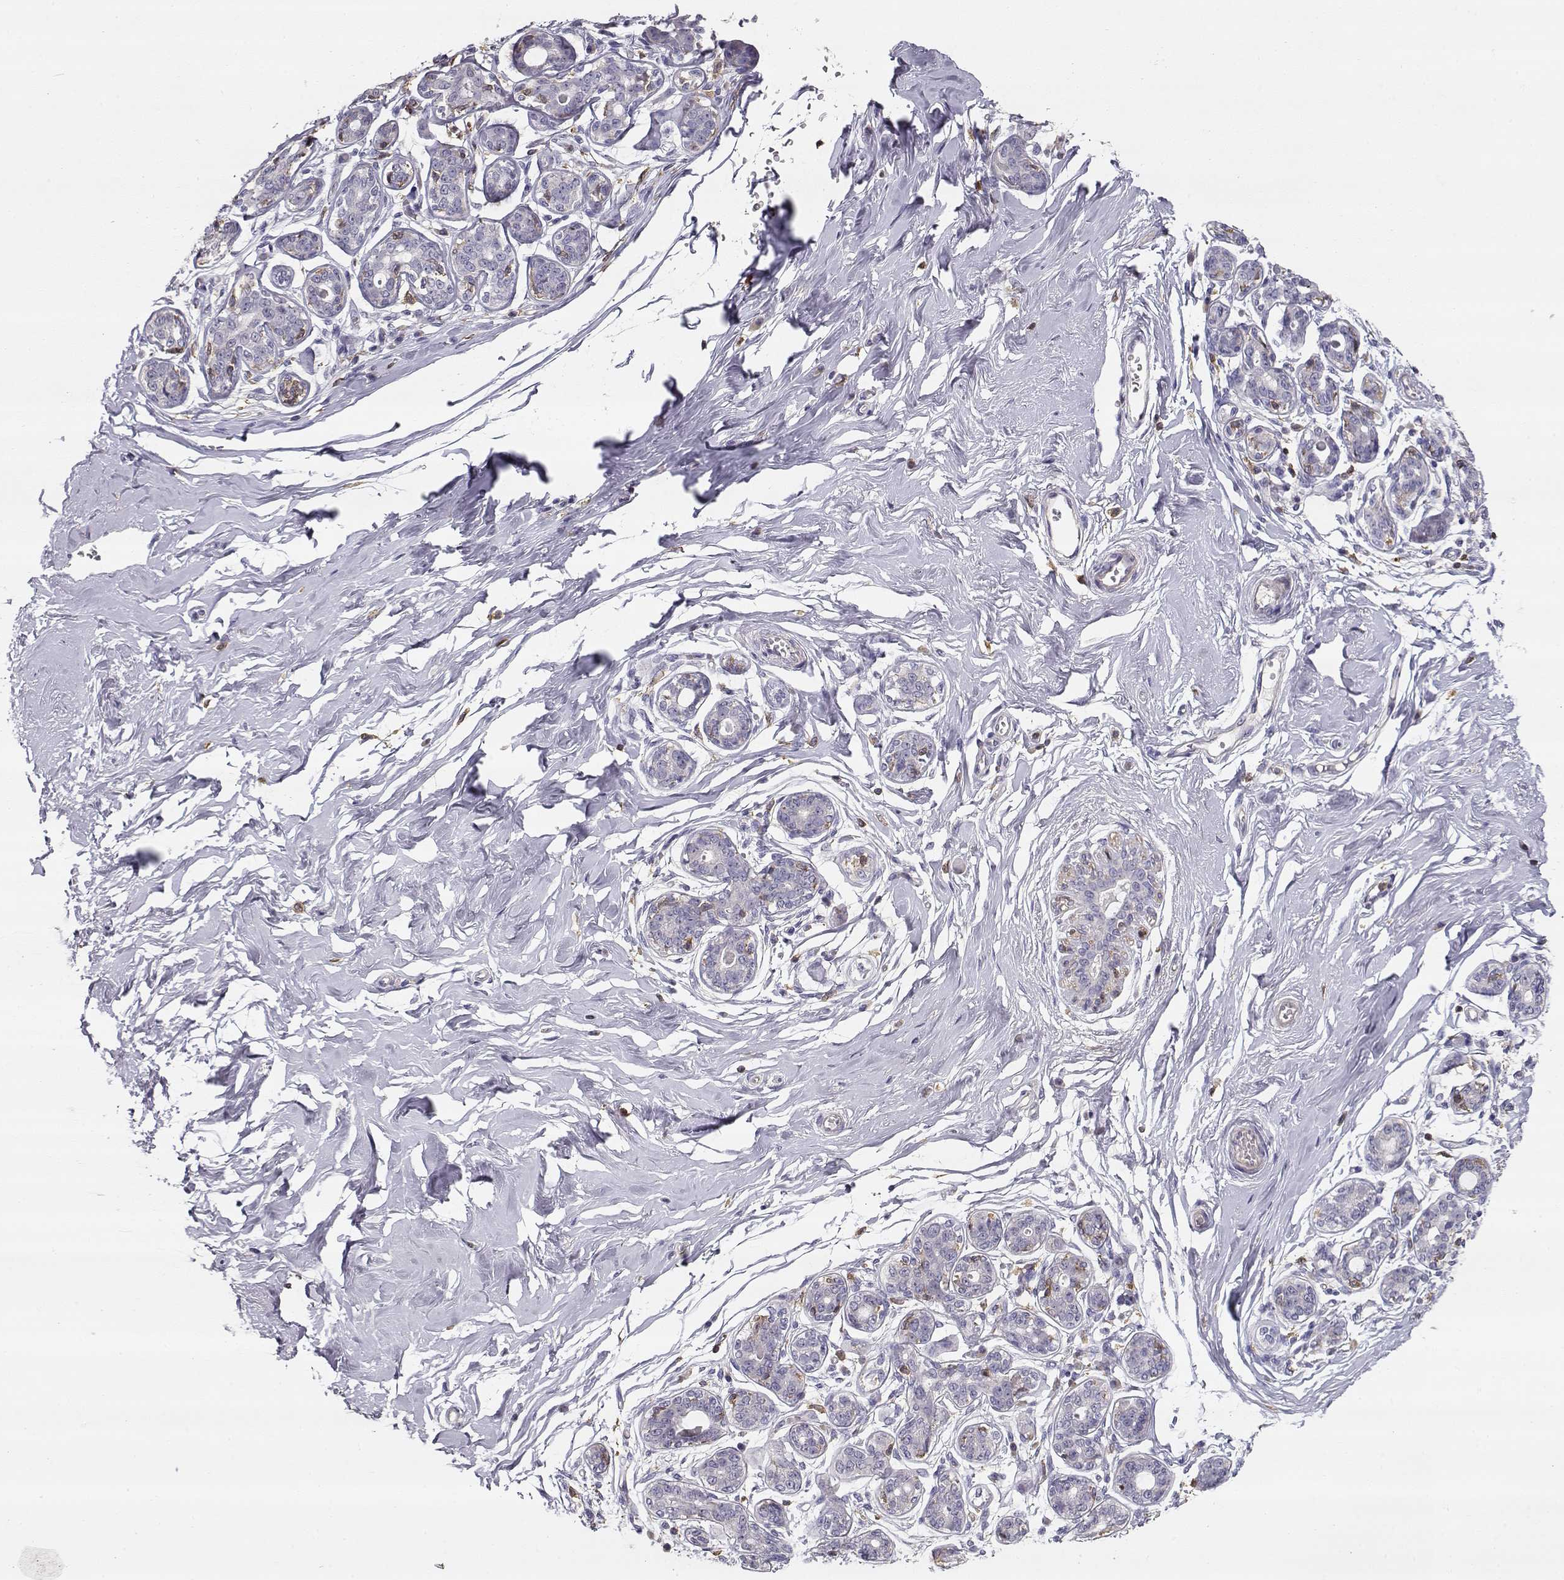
{"staining": {"intensity": "negative", "quantity": "none", "location": "none"}, "tissue": "breast", "cell_type": "Adipocytes", "image_type": "normal", "snomed": [{"axis": "morphology", "description": "Normal tissue, NOS"}, {"axis": "topography", "description": "Skin"}, {"axis": "topography", "description": "Breast"}], "caption": "IHC histopathology image of unremarkable breast: human breast stained with DAB (3,3'-diaminobenzidine) displays no significant protein expression in adipocytes. (Stains: DAB IHC with hematoxylin counter stain, Microscopy: brightfield microscopy at high magnification).", "gene": "VAV1", "patient": {"sex": "female", "age": 43}}